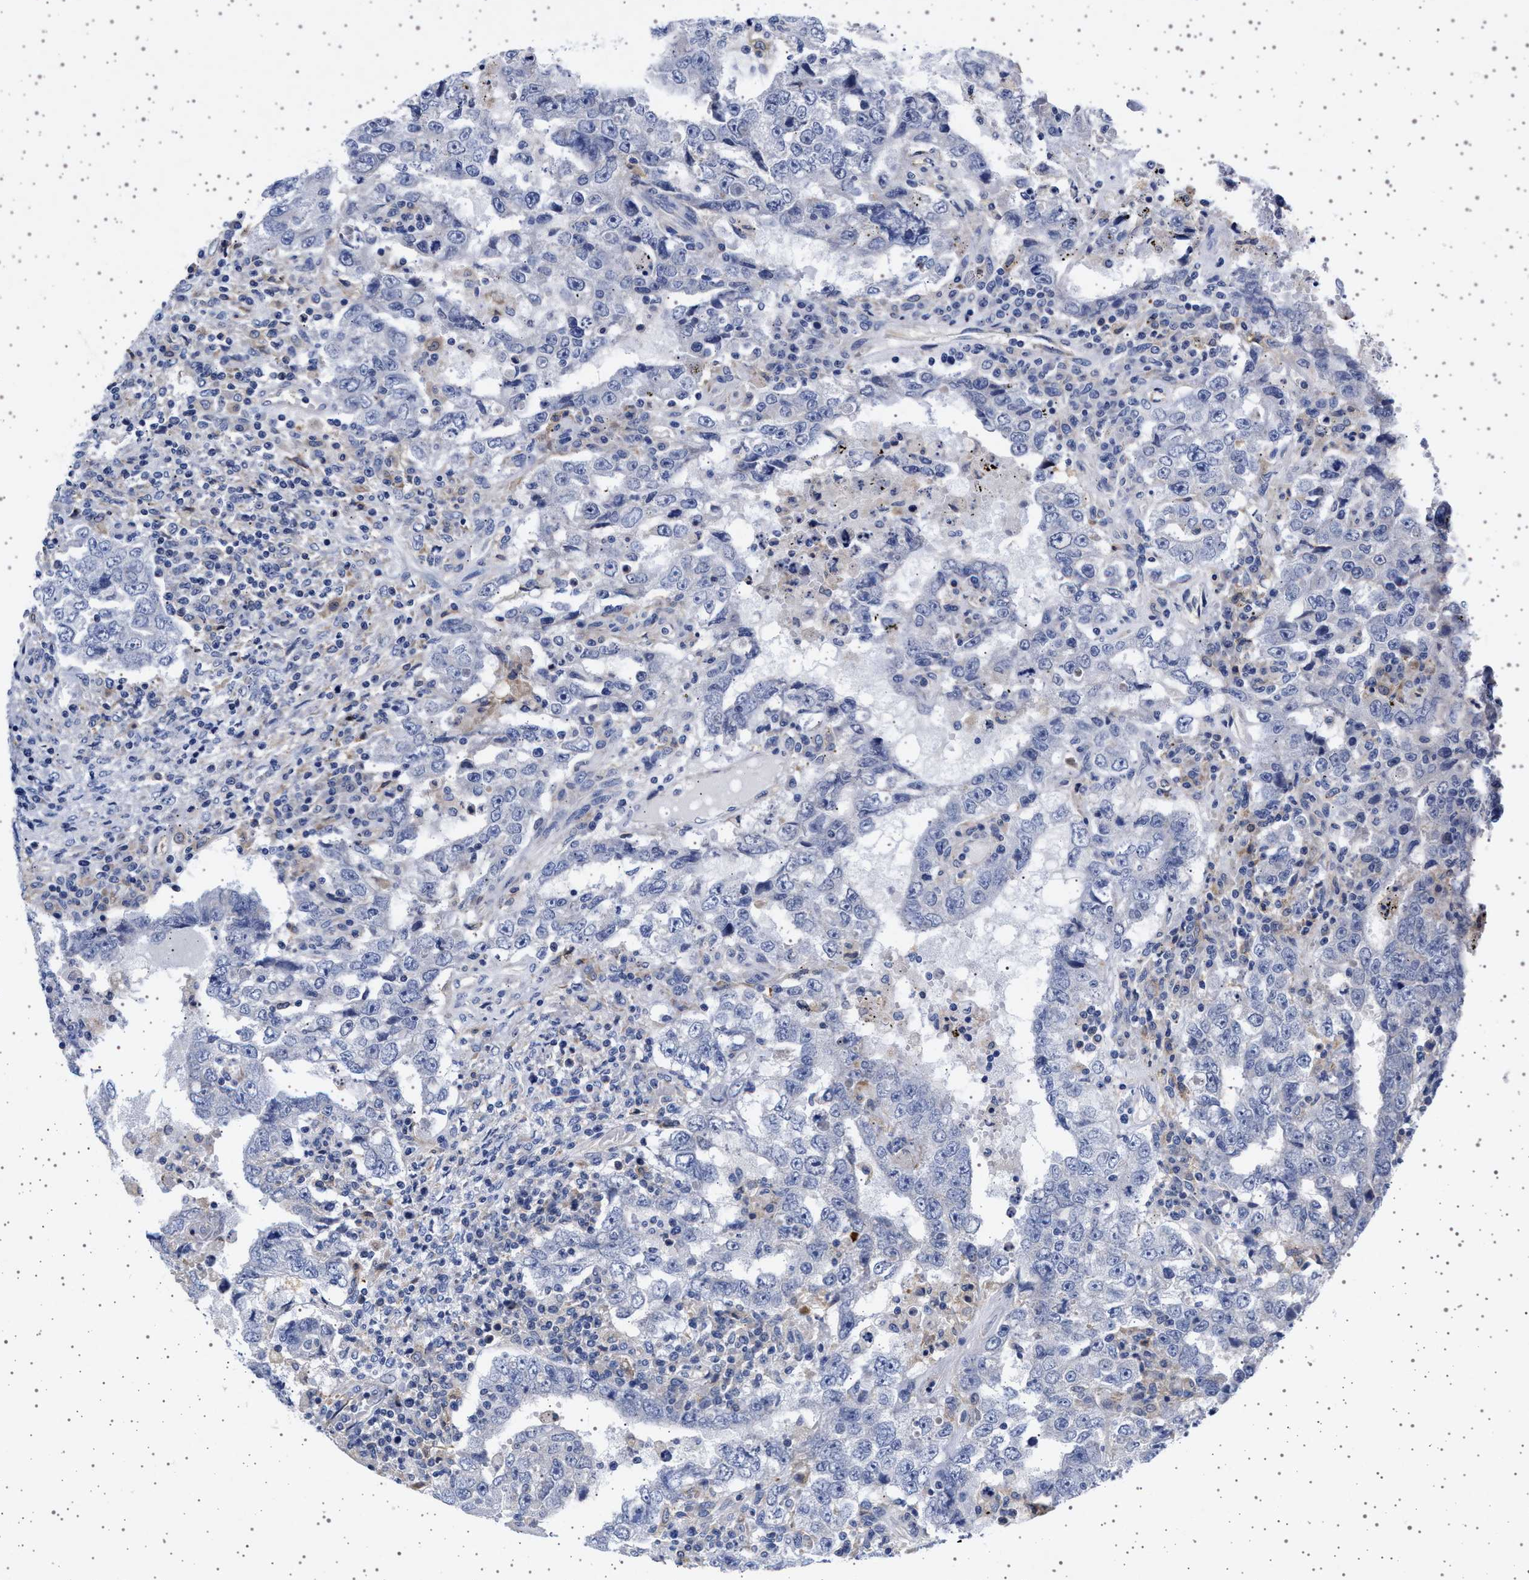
{"staining": {"intensity": "negative", "quantity": "none", "location": "none"}, "tissue": "testis cancer", "cell_type": "Tumor cells", "image_type": "cancer", "snomed": [{"axis": "morphology", "description": "Carcinoma, Embryonal, NOS"}, {"axis": "topography", "description": "Testis"}], "caption": "Immunohistochemistry micrograph of human testis cancer stained for a protein (brown), which demonstrates no positivity in tumor cells.", "gene": "TRMT10B", "patient": {"sex": "male", "age": 26}}